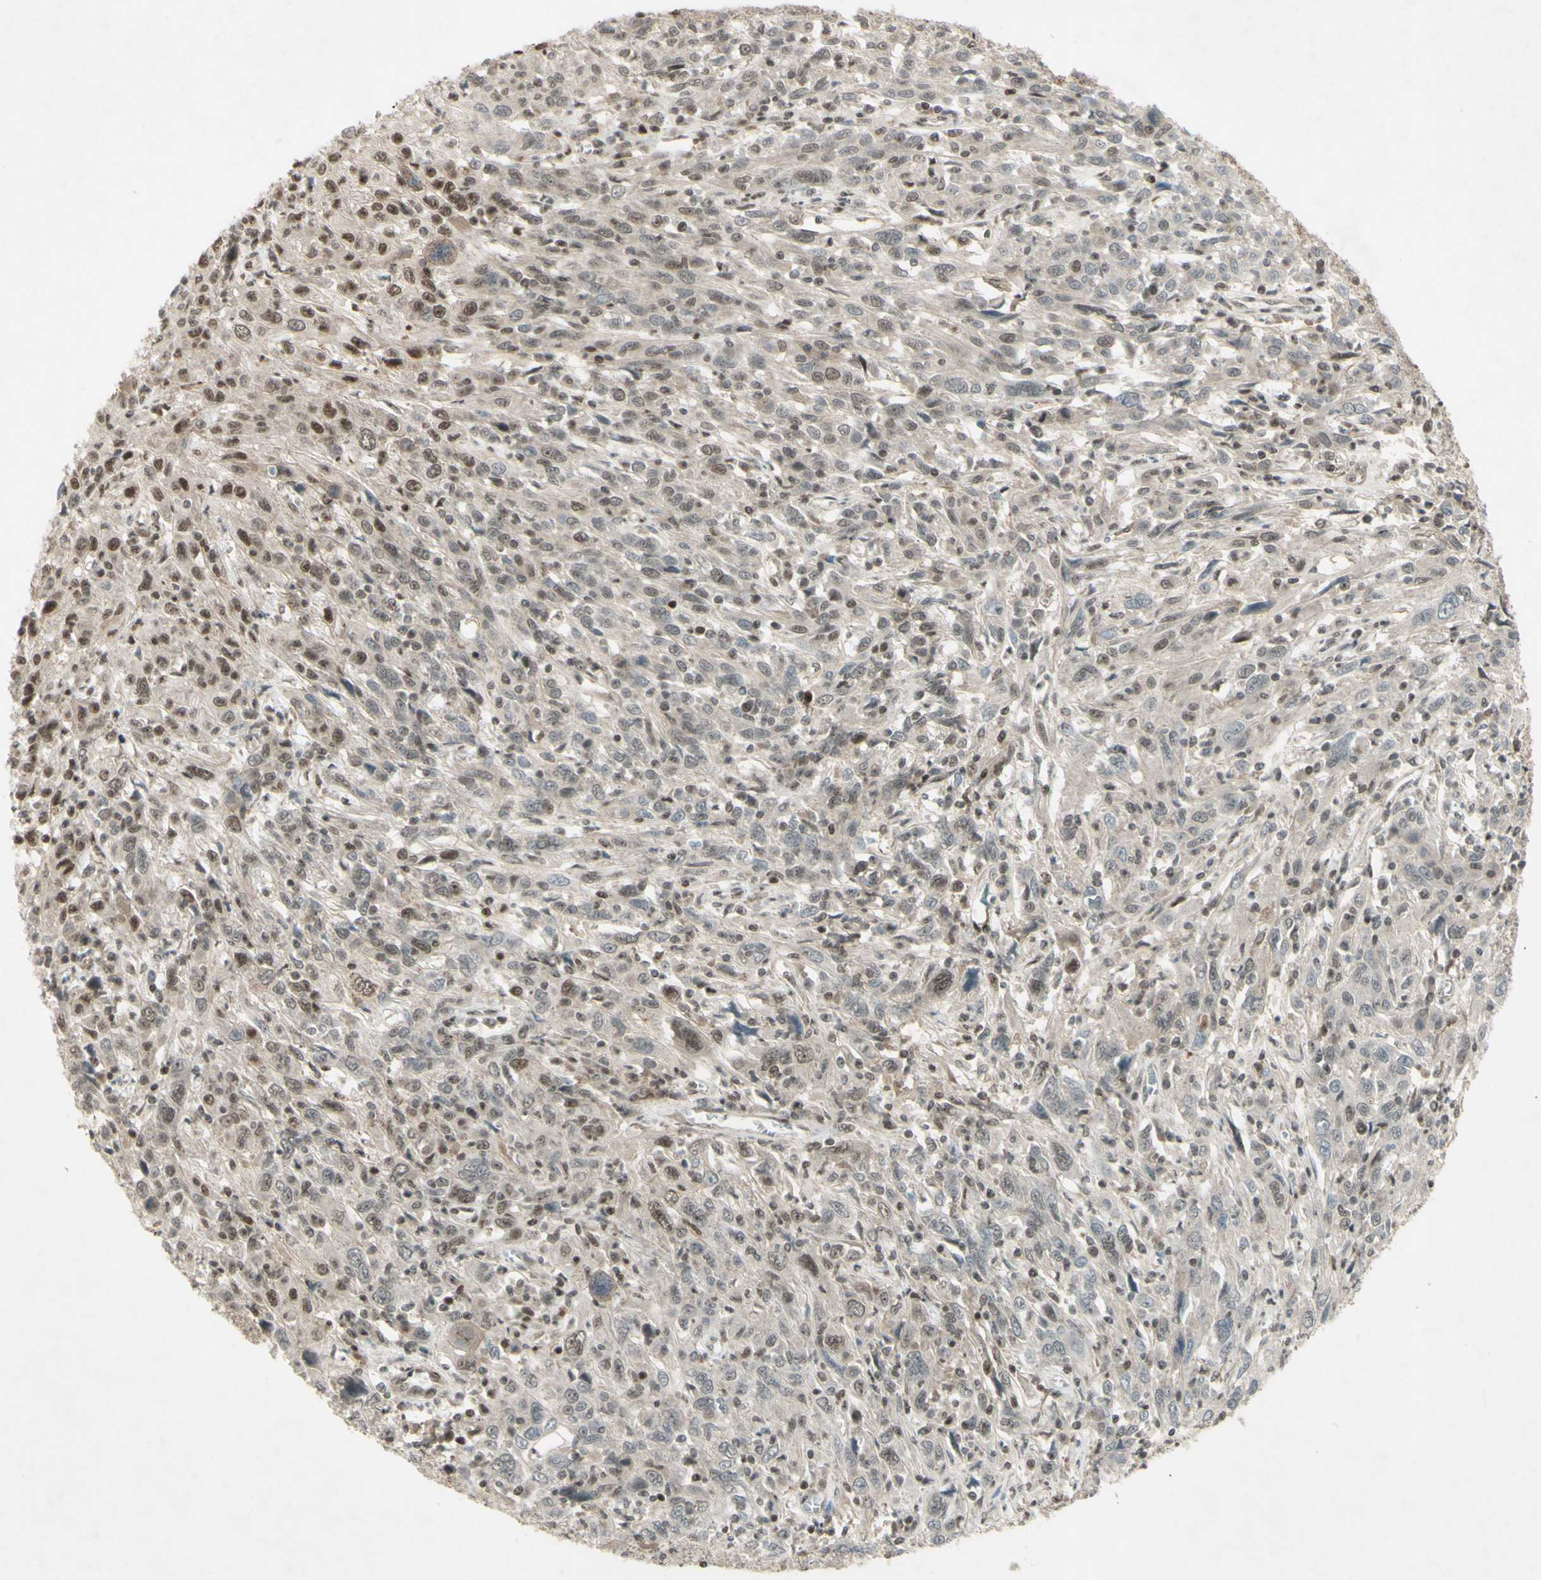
{"staining": {"intensity": "moderate", "quantity": ">75%", "location": "nuclear"}, "tissue": "cervical cancer", "cell_type": "Tumor cells", "image_type": "cancer", "snomed": [{"axis": "morphology", "description": "Squamous cell carcinoma, NOS"}, {"axis": "topography", "description": "Cervix"}], "caption": "High-magnification brightfield microscopy of squamous cell carcinoma (cervical) stained with DAB (3,3'-diaminobenzidine) (brown) and counterstained with hematoxylin (blue). tumor cells exhibit moderate nuclear expression is present in about>75% of cells.", "gene": "SNW1", "patient": {"sex": "female", "age": 46}}